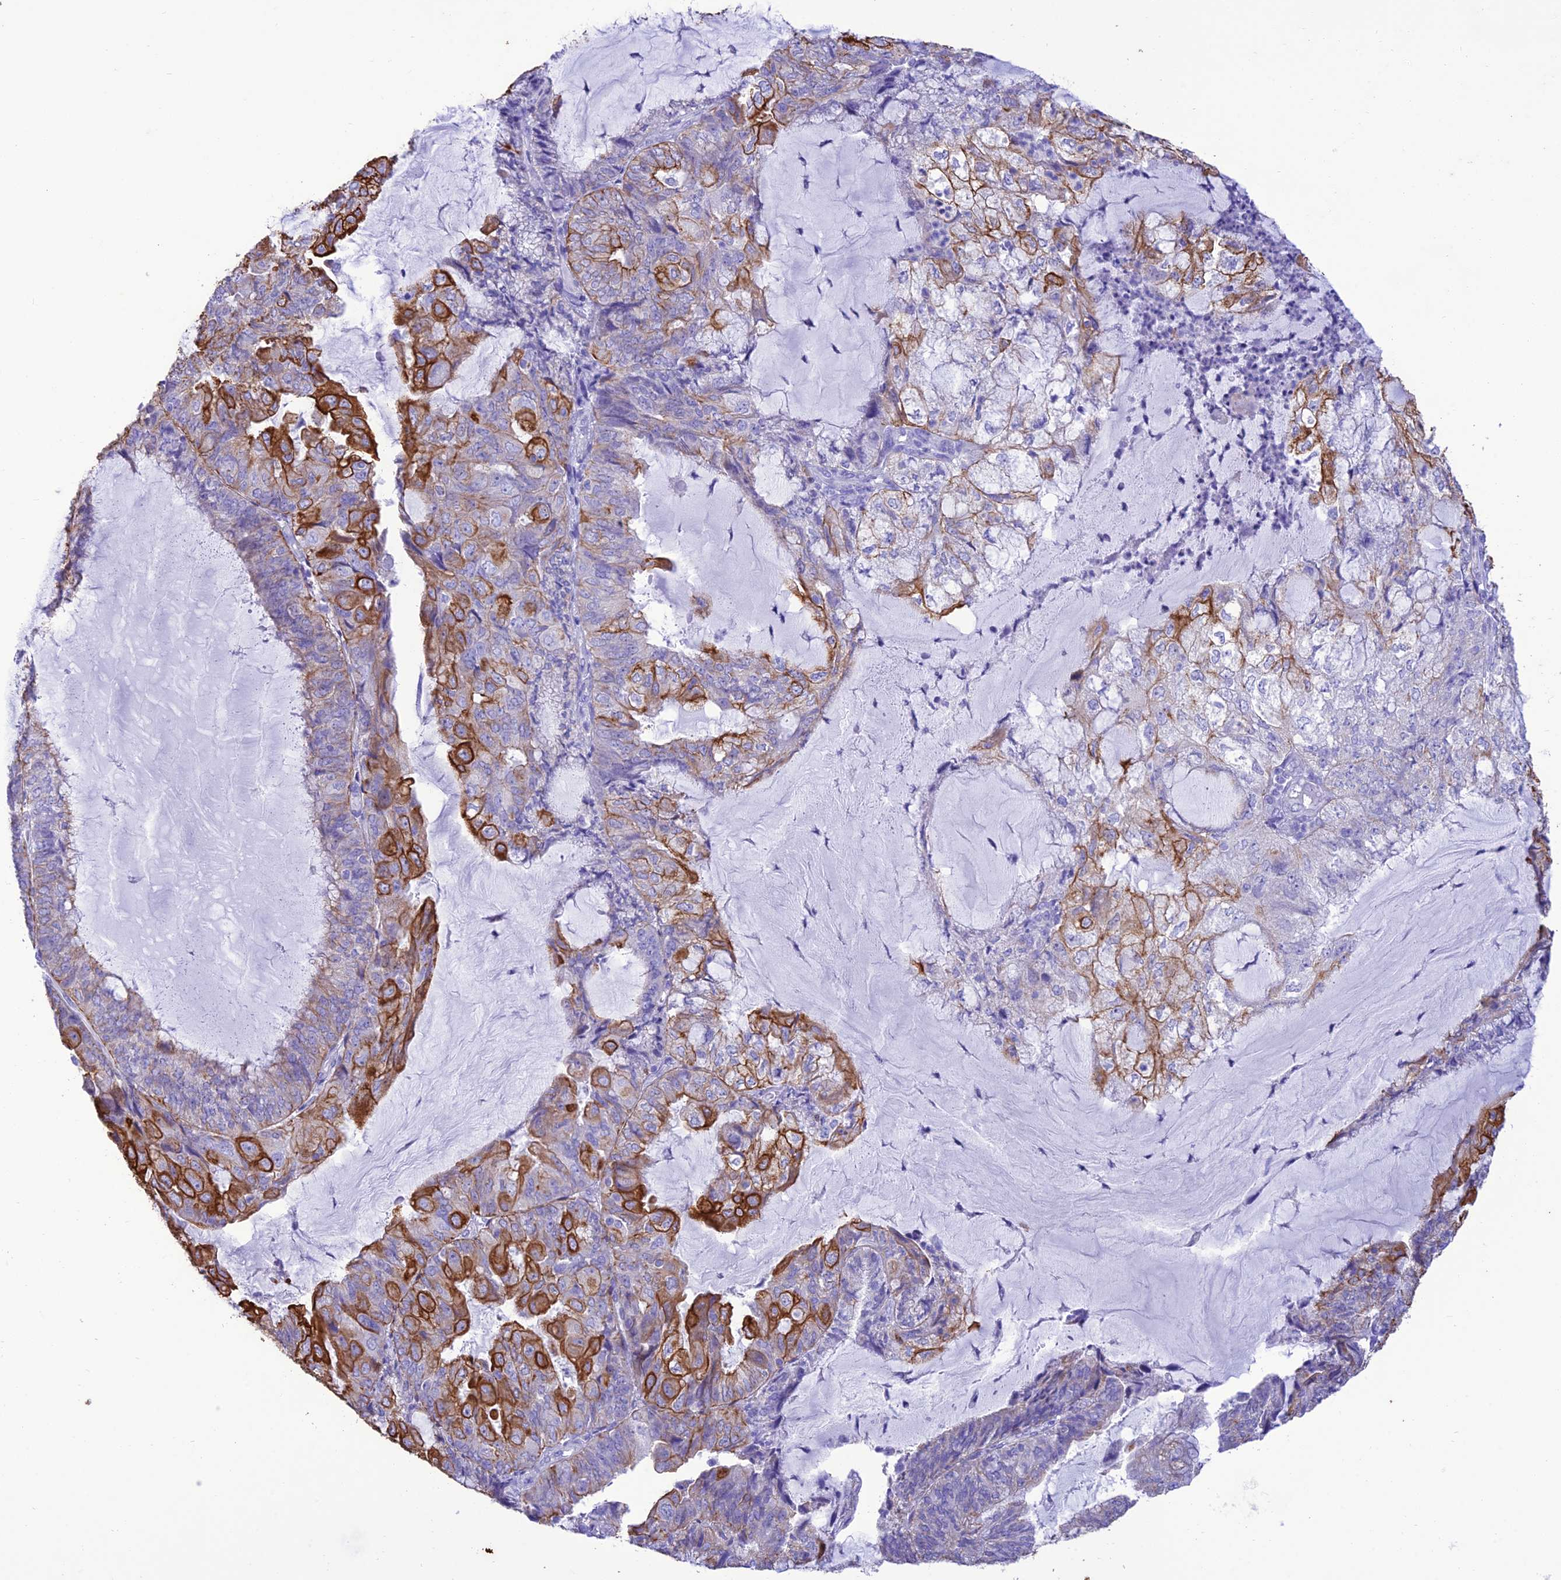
{"staining": {"intensity": "strong", "quantity": "<25%", "location": "cytoplasmic/membranous"}, "tissue": "endometrial cancer", "cell_type": "Tumor cells", "image_type": "cancer", "snomed": [{"axis": "morphology", "description": "Adenocarcinoma, NOS"}, {"axis": "topography", "description": "Endometrium"}], "caption": "Endometrial adenocarcinoma stained with a brown dye displays strong cytoplasmic/membranous positive staining in approximately <25% of tumor cells.", "gene": "VPS52", "patient": {"sex": "female", "age": 81}}